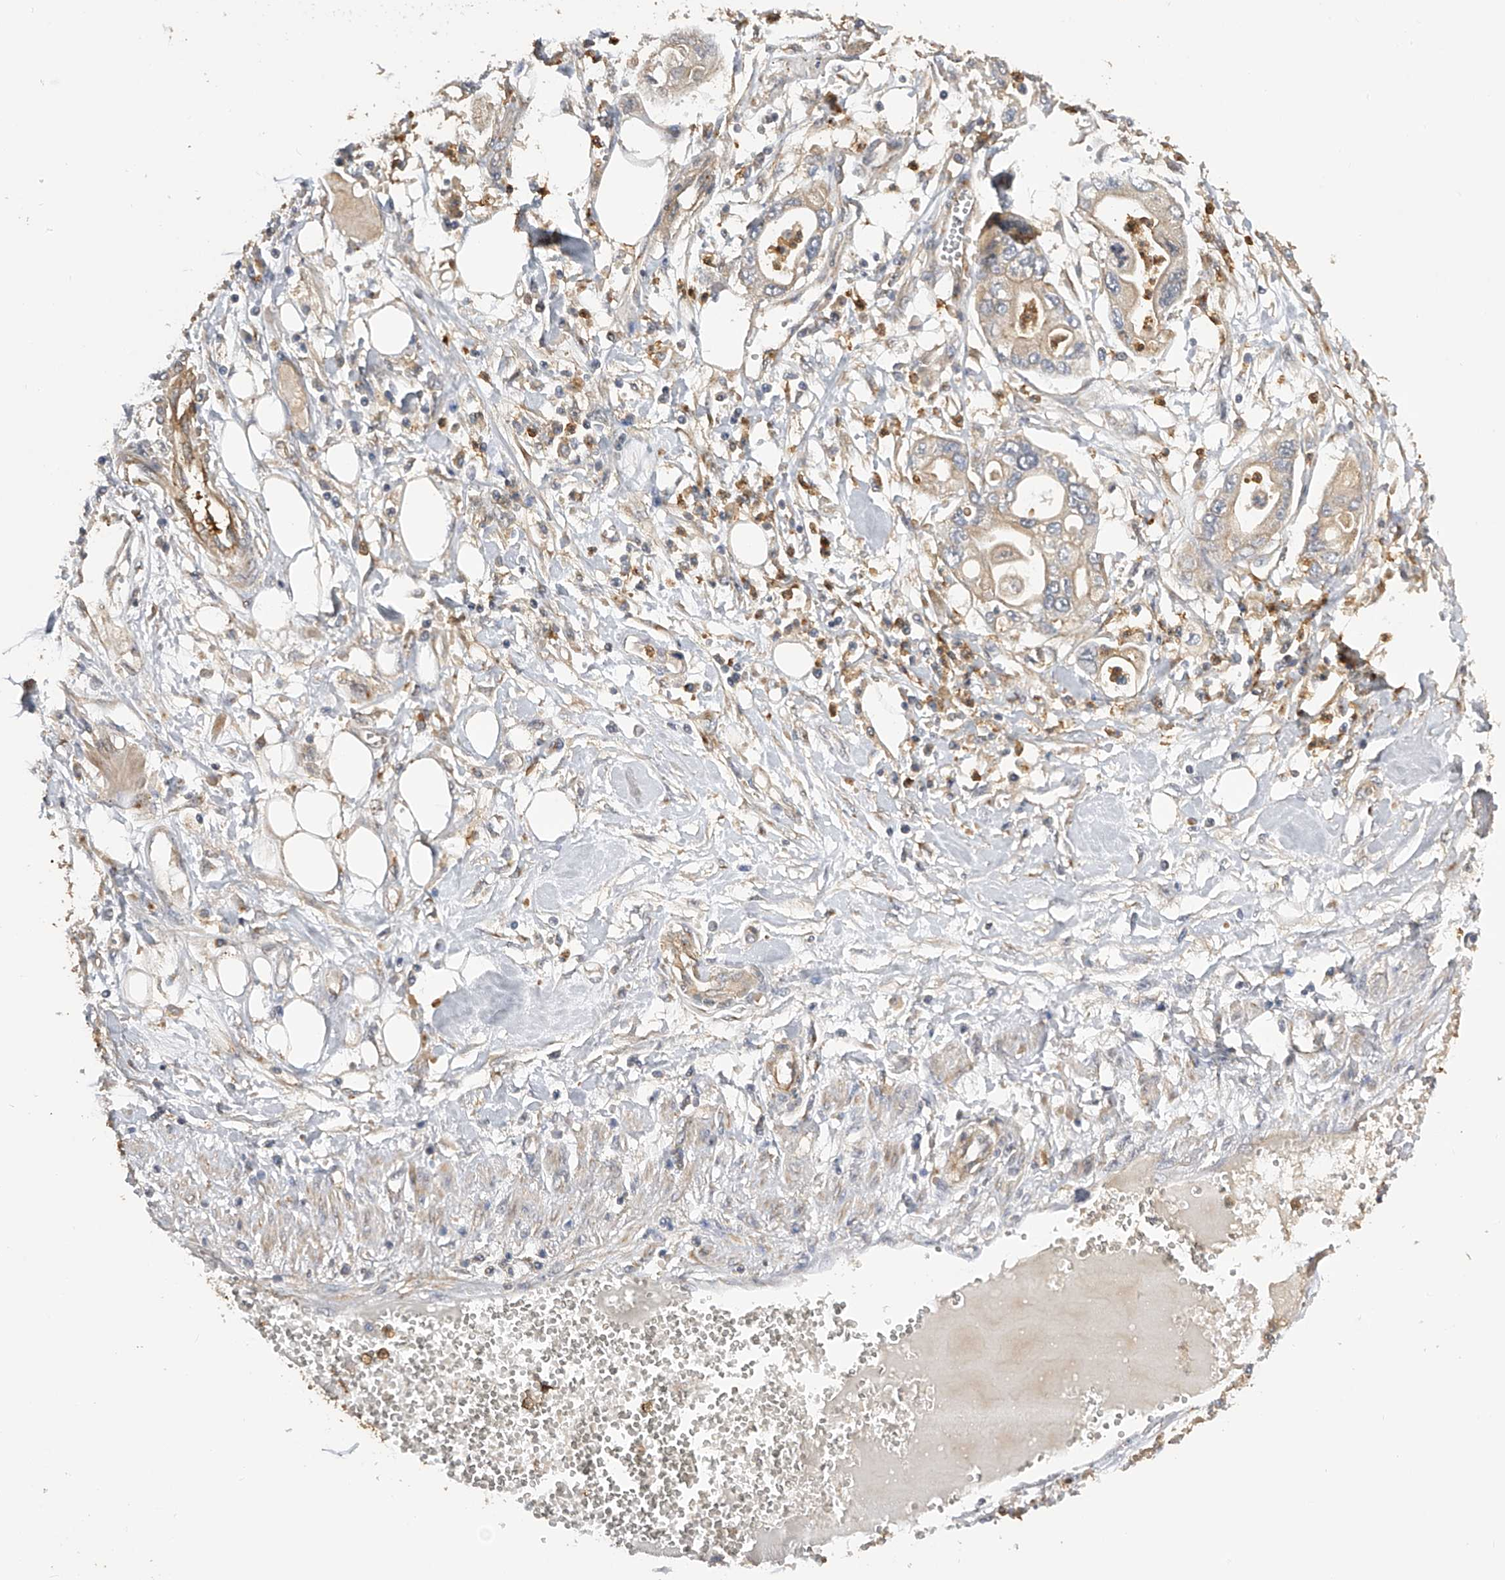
{"staining": {"intensity": "weak", "quantity": "25%-75%", "location": "cytoplasmic/membranous"}, "tissue": "pancreatic cancer", "cell_type": "Tumor cells", "image_type": "cancer", "snomed": [{"axis": "morphology", "description": "Adenocarcinoma, NOS"}, {"axis": "topography", "description": "Pancreas"}], "caption": "Protein analysis of pancreatic cancer (adenocarcinoma) tissue demonstrates weak cytoplasmic/membranous staining in approximately 25%-75% of tumor cells.", "gene": "PTPRA", "patient": {"sex": "male", "age": 68}}